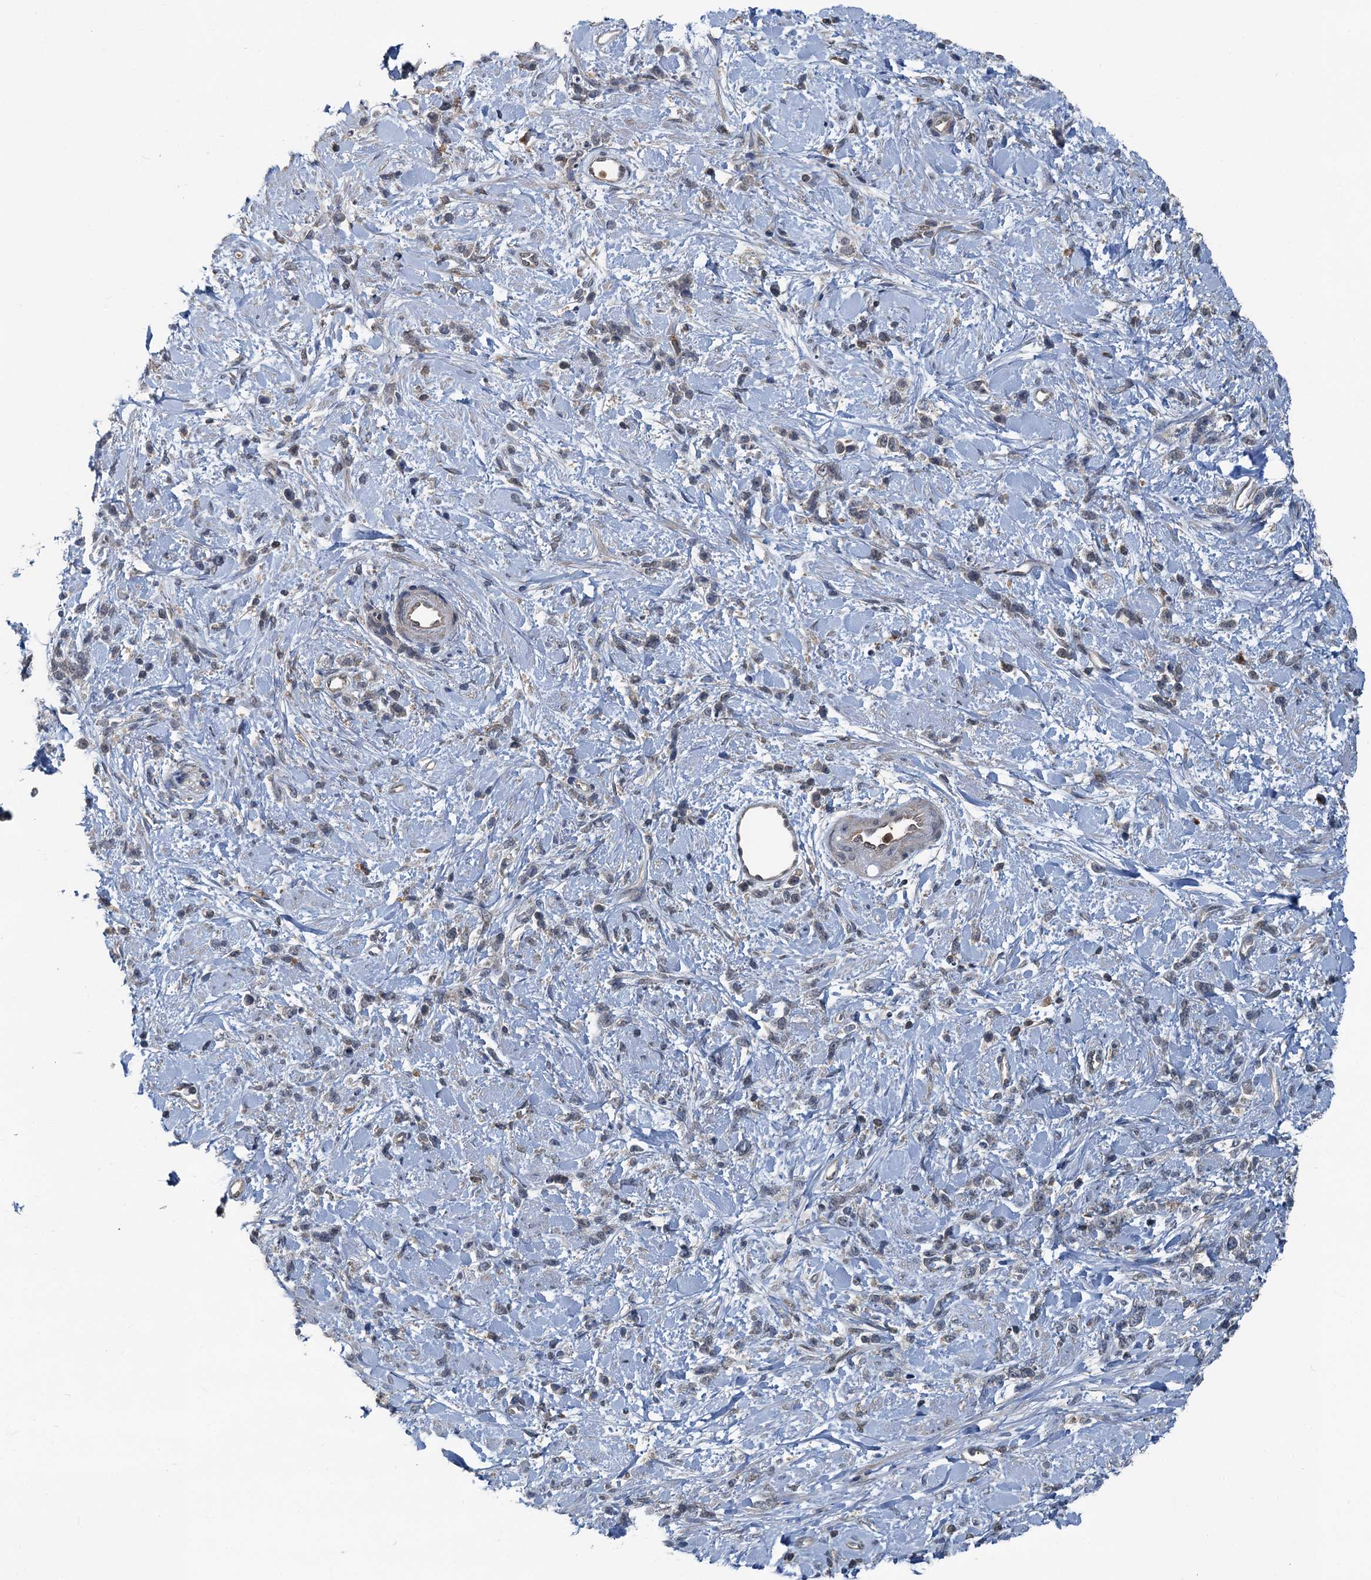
{"staining": {"intensity": "weak", "quantity": "<25%", "location": "cytoplasmic/membranous"}, "tissue": "stomach cancer", "cell_type": "Tumor cells", "image_type": "cancer", "snomed": [{"axis": "morphology", "description": "Adenocarcinoma, NOS"}, {"axis": "topography", "description": "Stomach"}], "caption": "Tumor cells show no significant positivity in stomach adenocarcinoma.", "gene": "GCLM", "patient": {"sex": "female", "age": 60}}